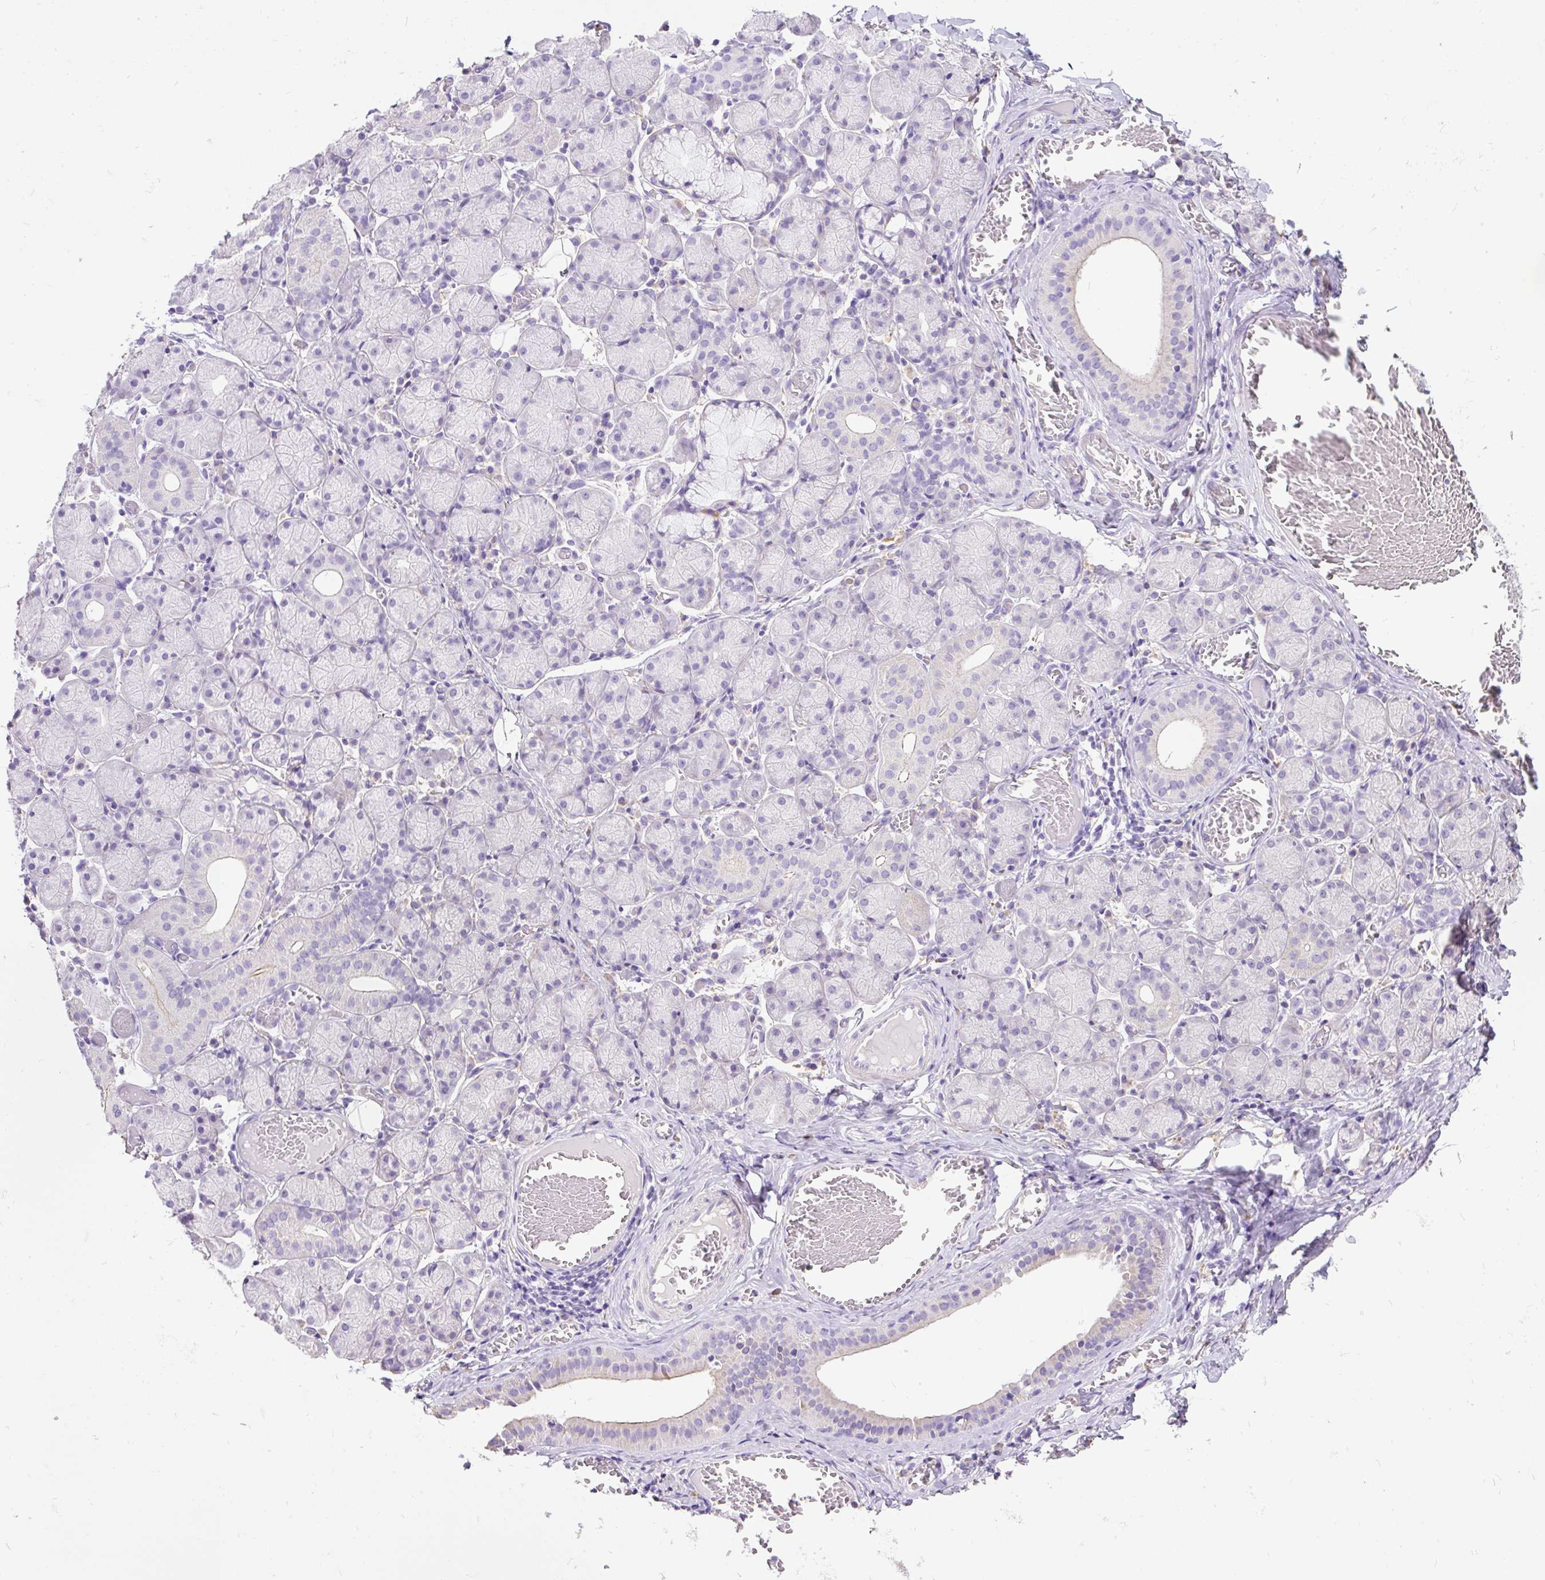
{"staining": {"intensity": "negative", "quantity": "none", "location": "none"}, "tissue": "salivary gland", "cell_type": "Glandular cells", "image_type": "normal", "snomed": [{"axis": "morphology", "description": "Normal tissue, NOS"}, {"axis": "topography", "description": "Salivary gland"}], "caption": "The photomicrograph exhibits no staining of glandular cells in normal salivary gland.", "gene": "GBX1", "patient": {"sex": "female", "age": 24}}